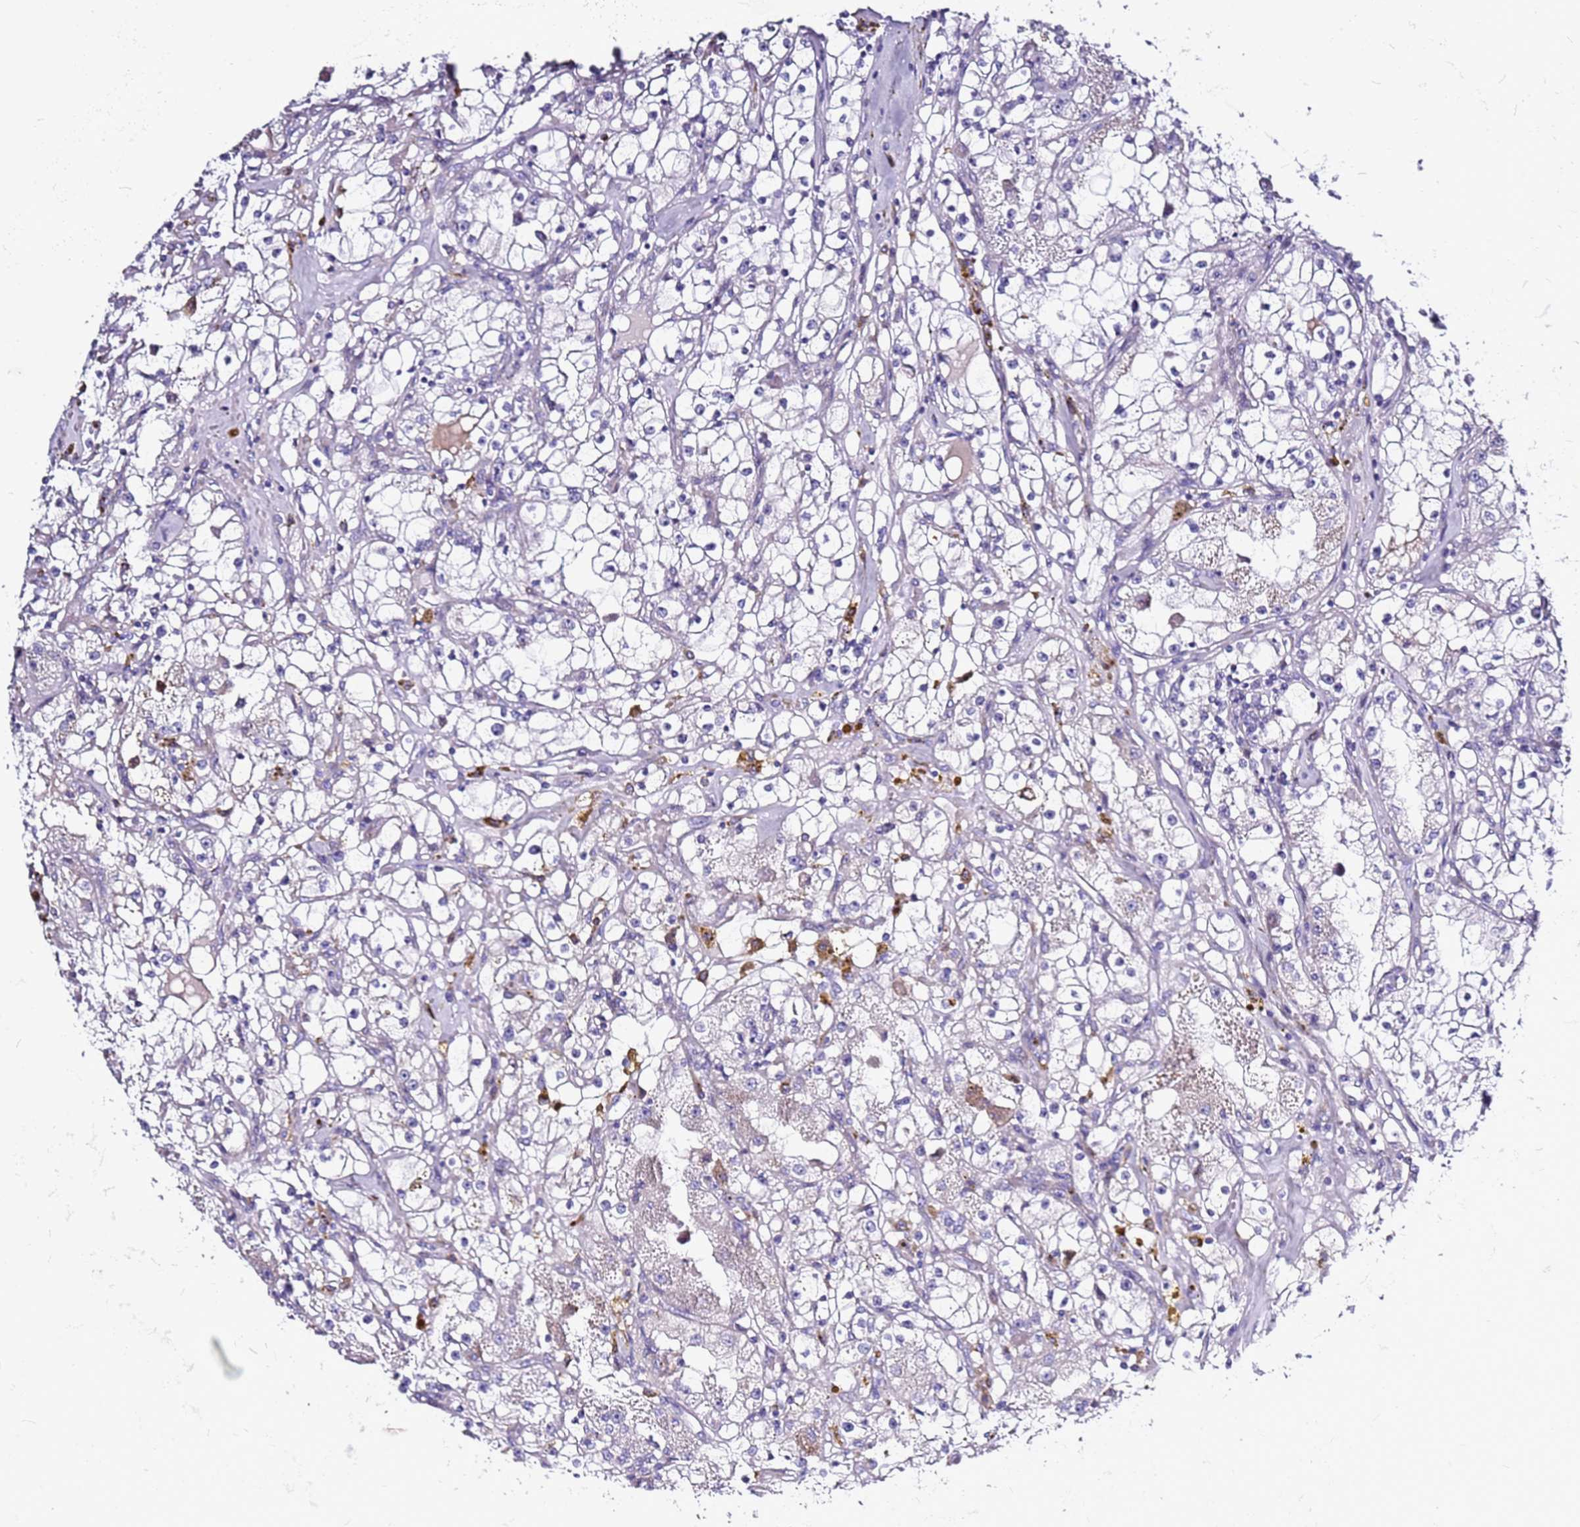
{"staining": {"intensity": "negative", "quantity": "none", "location": "none"}, "tissue": "renal cancer", "cell_type": "Tumor cells", "image_type": "cancer", "snomed": [{"axis": "morphology", "description": "Adenocarcinoma, NOS"}, {"axis": "topography", "description": "Kidney"}], "caption": "Tumor cells show no significant staining in renal cancer (adenocarcinoma). Brightfield microscopy of IHC stained with DAB (brown) and hematoxylin (blue), captured at high magnification.", "gene": "CASD1", "patient": {"sex": "male", "age": 56}}